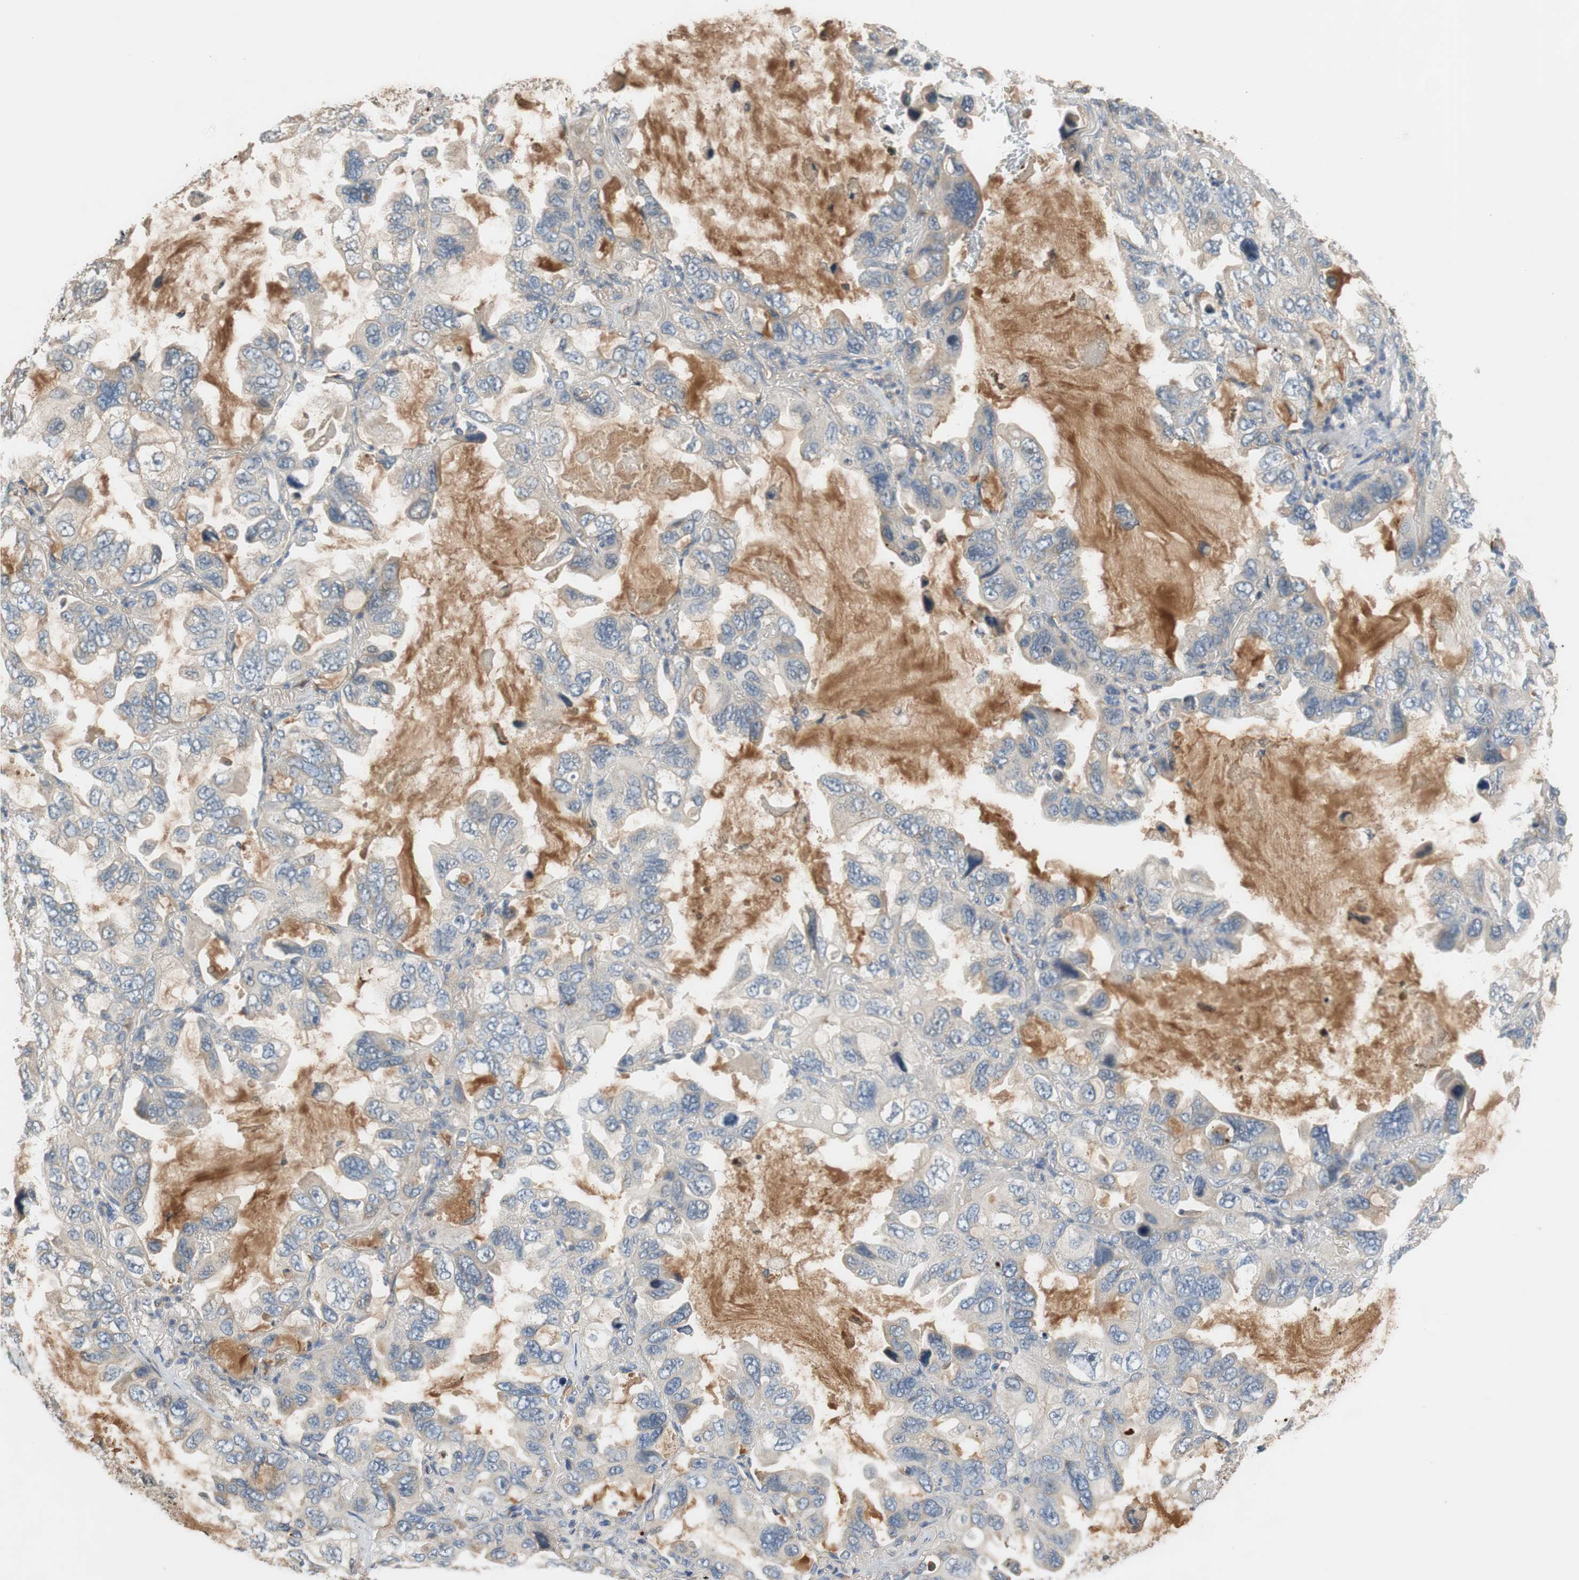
{"staining": {"intensity": "negative", "quantity": "none", "location": "none"}, "tissue": "lung cancer", "cell_type": "Tumor cells", "image_type": "cancer", "snomed": [{"axis": "morphology", "description": "Squamous cell carcinoma, NOS"}, {"axis": "topography", "description": "Lung"}], "caption": "Micrograph shows no protein expression in tumor cells of lung cancer tissue.", "gene": "C4A", "patient": {"sex": "female", "age": 73}}